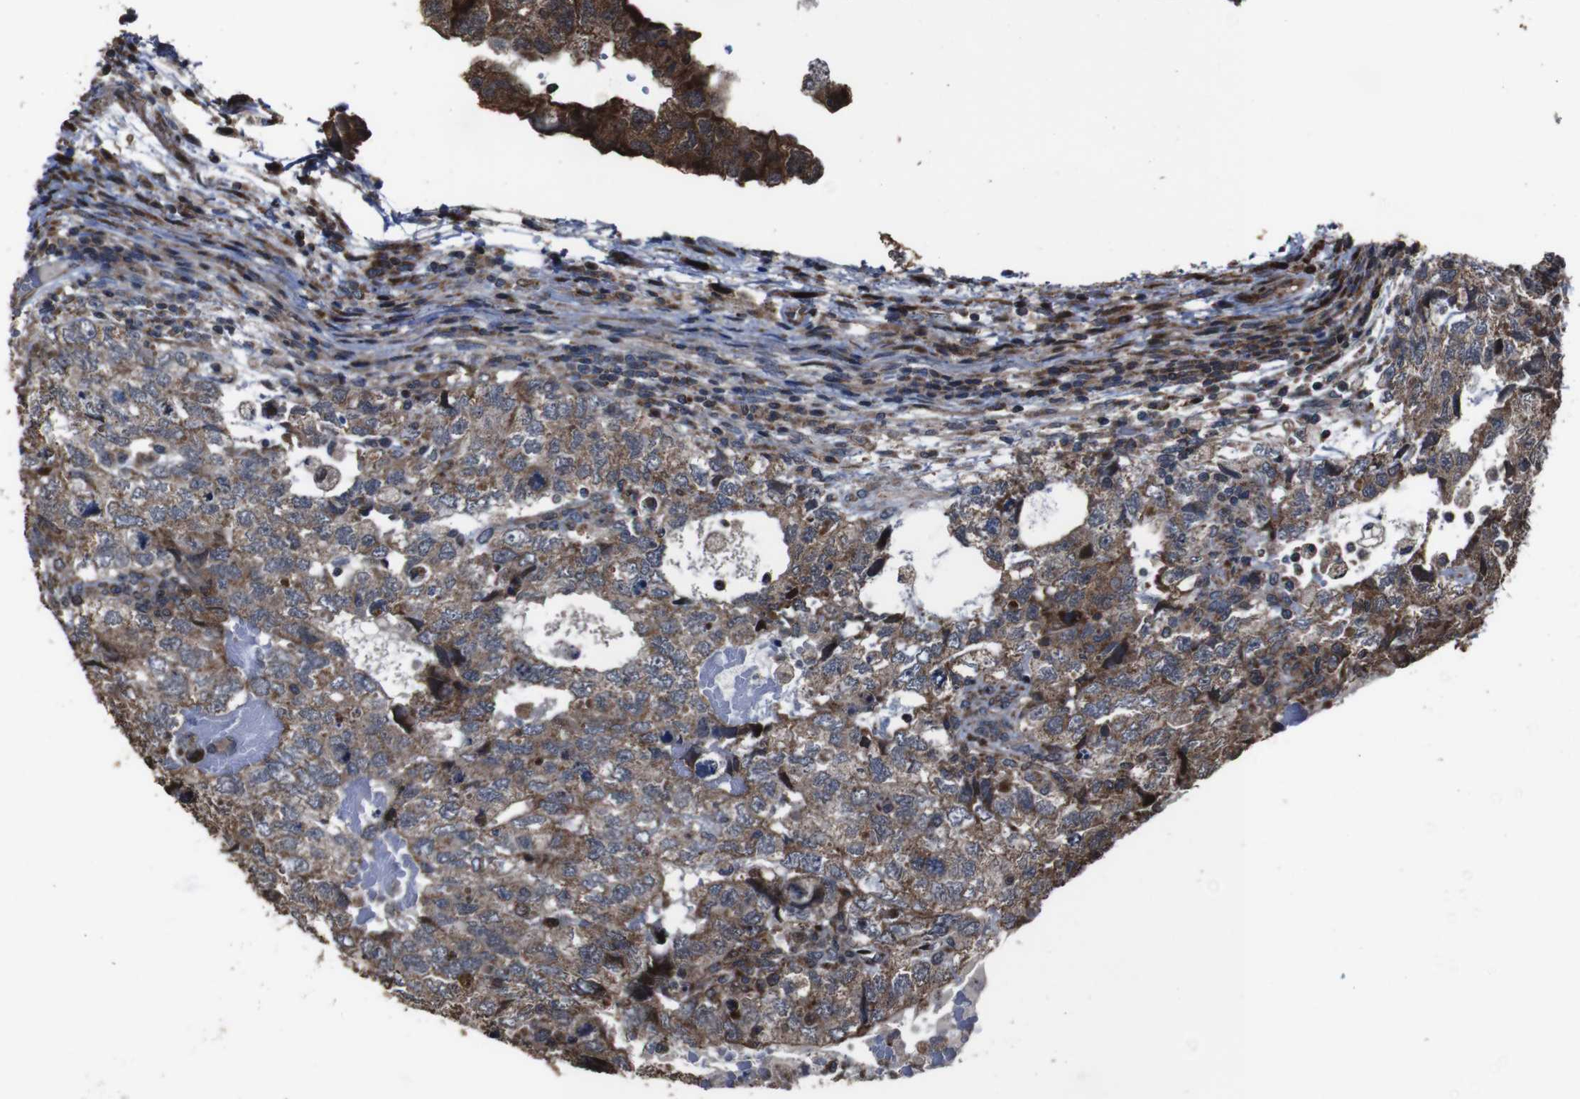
{"staining": {"intensity": "moderate", "quantity": ">75%", "location": "cytoplasmic/membranous"}, "tissue": "testis cancer", "cell_type": "Tumor cells", "image_type": "cancer", "snomed": [{"axis": "morphology", "description": "Carcinoma, Embryonal, NOS"}, {"axis": "topography", "description": "Testis"}], "caption": "This micrograph displays IHC staining of testis cancer, with medium moderate cytoplasmic/membranous expression in approximately >75% of tumor cells.", "gene": "SNN", "patient": {"sex": "male", "age": 36}}